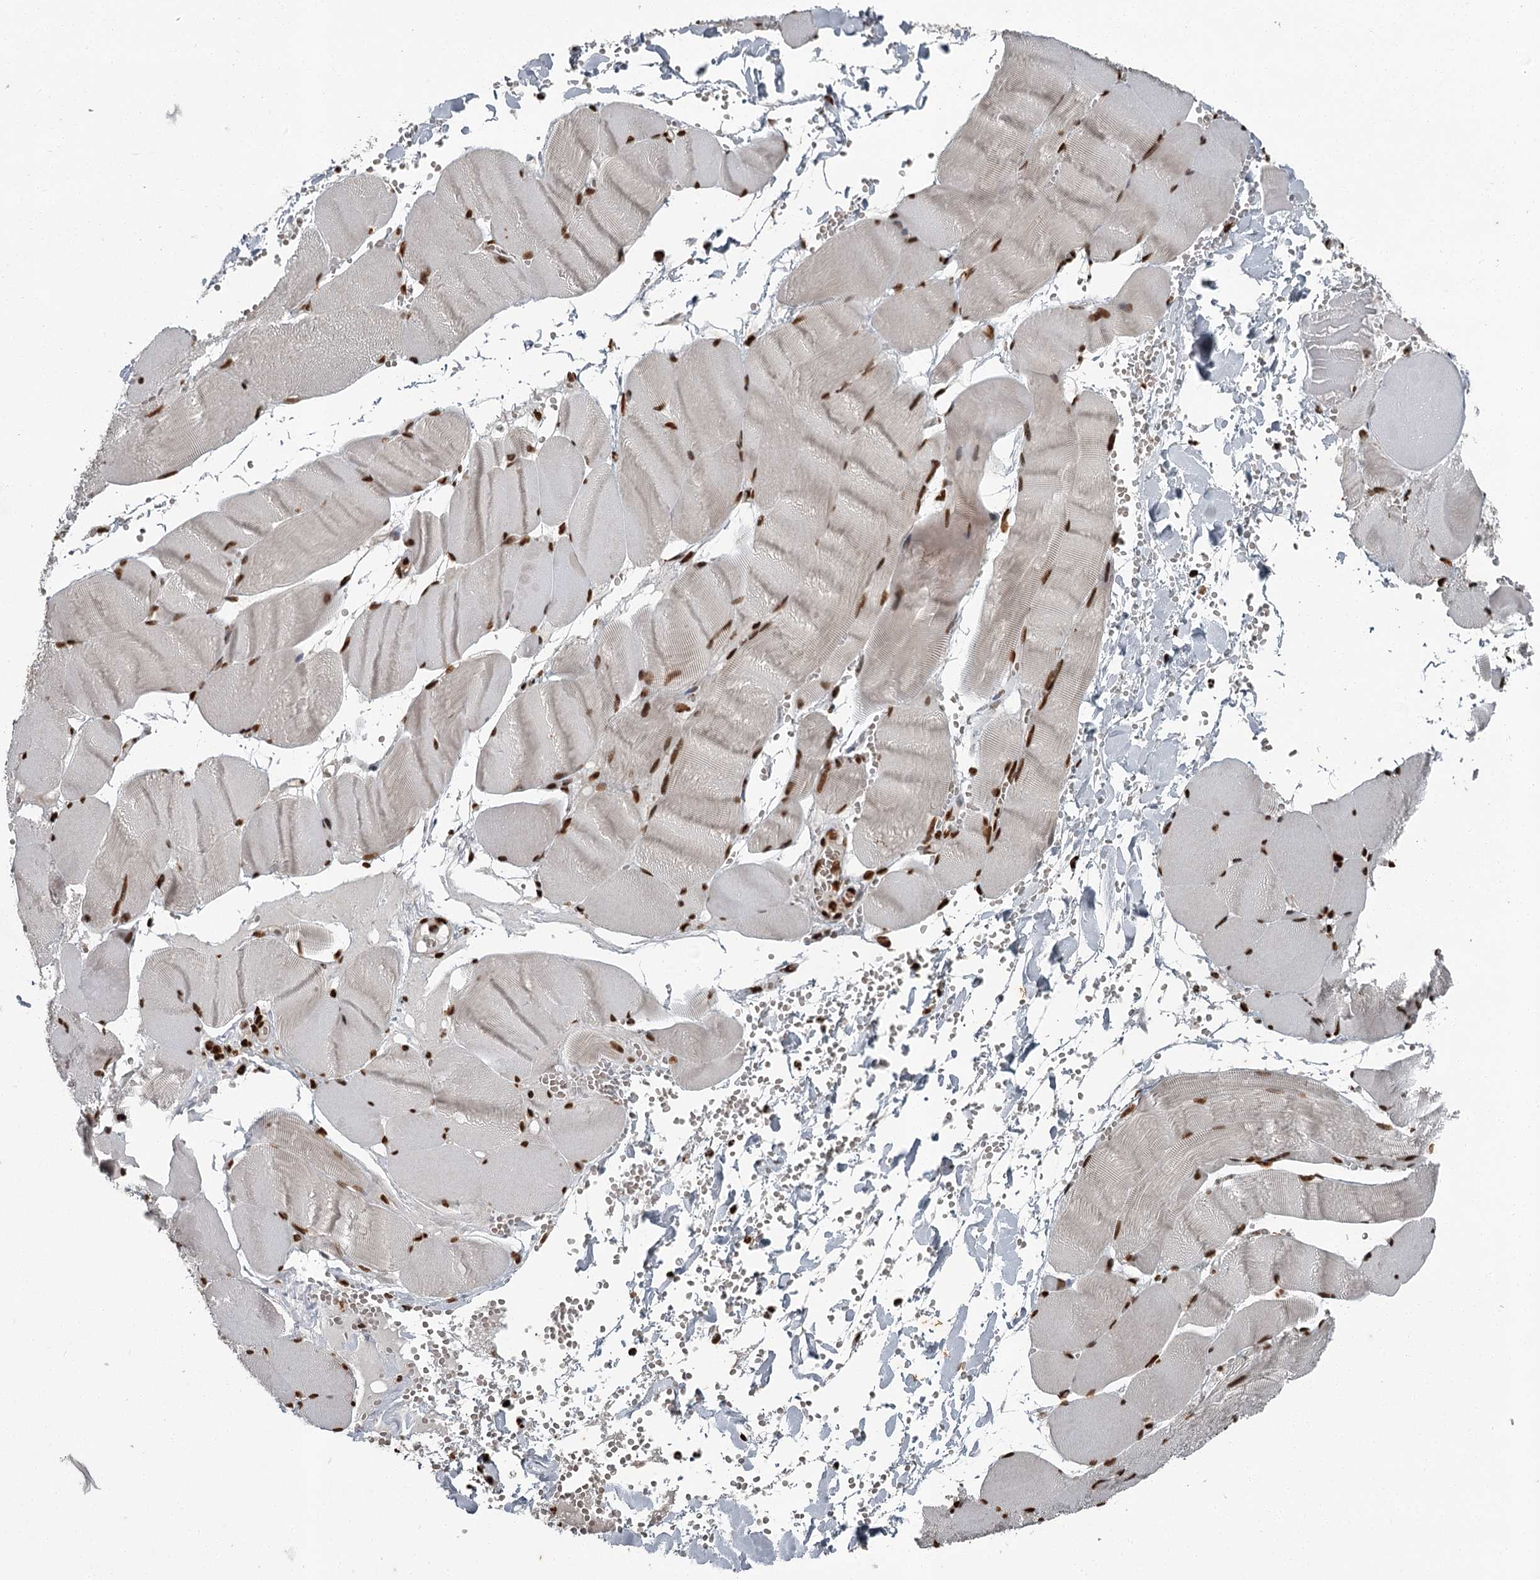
{"staining": {"intensity": "strong", "quantity": ">75%", "location": "nuclear"}, "tissue": "adipose tissue", "cell_type": "Adipocytes", "image_type": "normal", "snomed": [{"axis": "morphology", "description": "Normal tissue, NOS"}, {"axis": "topography", "description": "Skeletal muscle"}, {"axis": "topography", "description": "Peripheral nerve tissue"}], "caption": "The micrograph displays a brown stain indicating the presence of a protein in the nuclear of adipocytes in adipose tissue. Nuclei are stained in blue.", "gene": "RBBP7", "patient": {"sex": "female", "age": 55}}